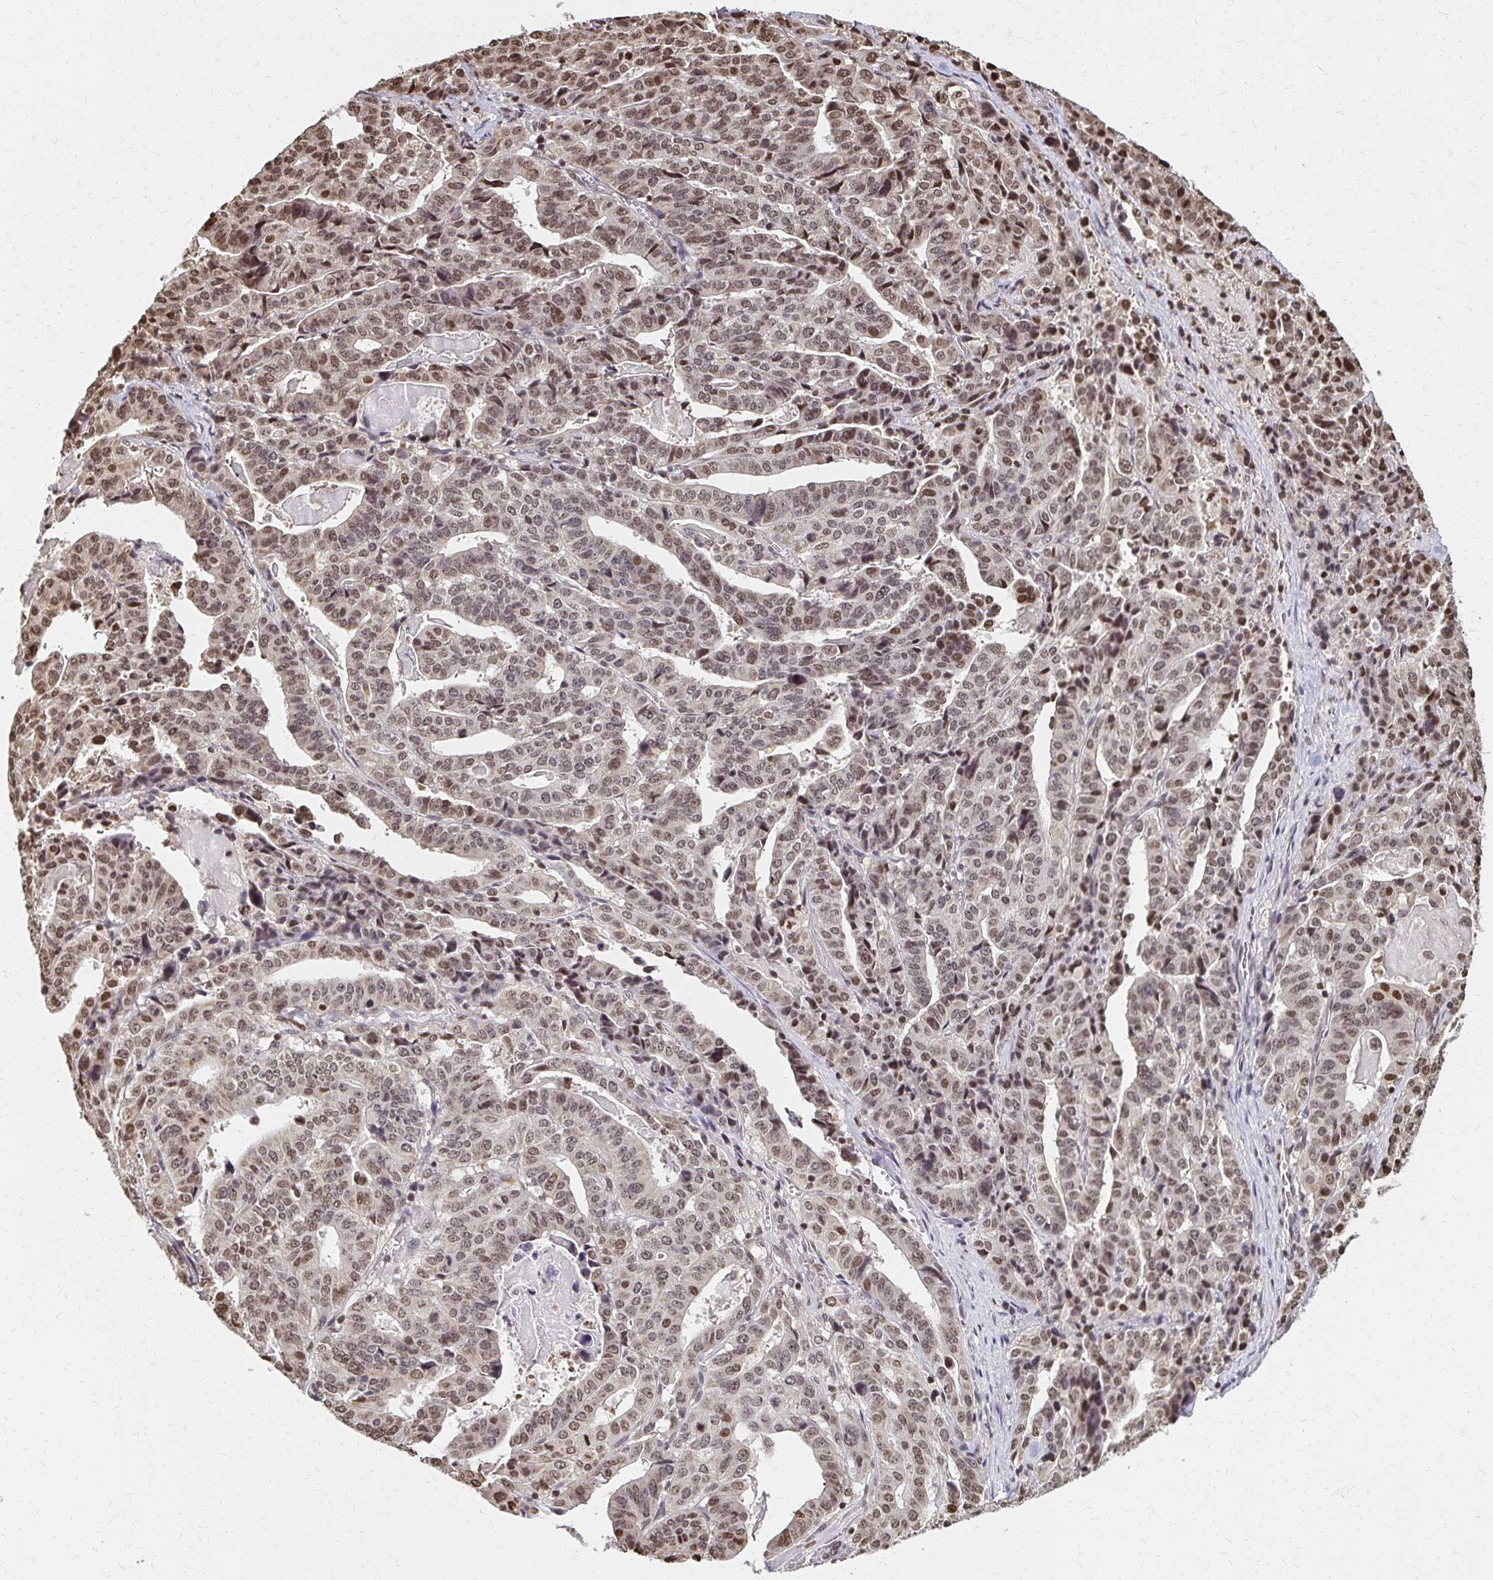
{"staining": {"intensity": "weak", "quantity": ">75%", "location": "nuclear"}, "tissue": "stomach cancer", "cell_type": "Tumor cells", "image_type": "cancer", "snomed": [{"axis": "morphology", "description": "Adenocarcinoma, NOS"}, {"axis": "topography", "description": "Stomach"}], "caption": "This is an image of immunohistochemistry staining of stomach cancer, which shows weak staining in the nuclear of tumor cells.", "gene": "HOXA9", "patient": {"sex": "male", "age": 48}}